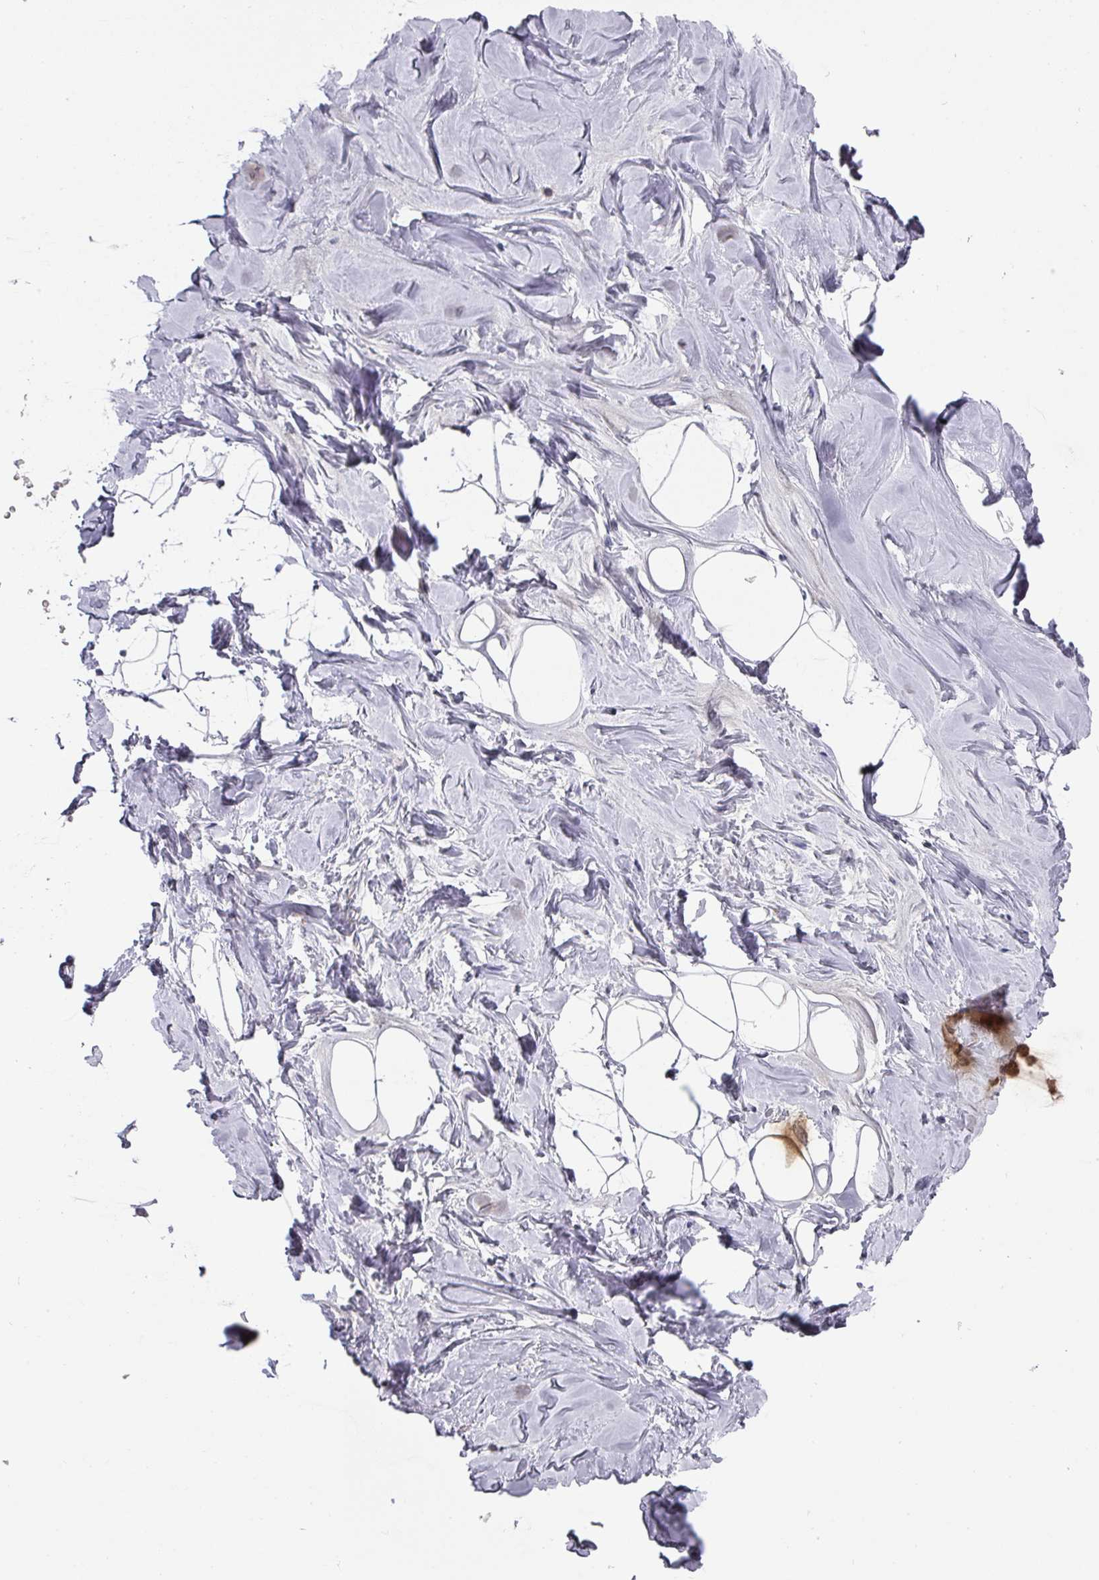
{"staining": {"intensity": "negative", "quantity": "none", "location": "none"}, "tissue": "breast", "cell_type": "Adipocytes", "image_type": "normal", "snomed": [{"axis": "morphology", "description": "Normal tissue, NOS"}, {"axis": "topography", "description": "Breast"}], "caption": "DAB immunohistochemical staining of benign human breast displays no significant expression in adipocytes. The staining is performed using DAB (3,3'-diaminobenzidine) brown chromogen with nuclei counter-stained in using hematoxylin.", "gene": "IL4R", "patient": {"sex": "female", "age": 23}}